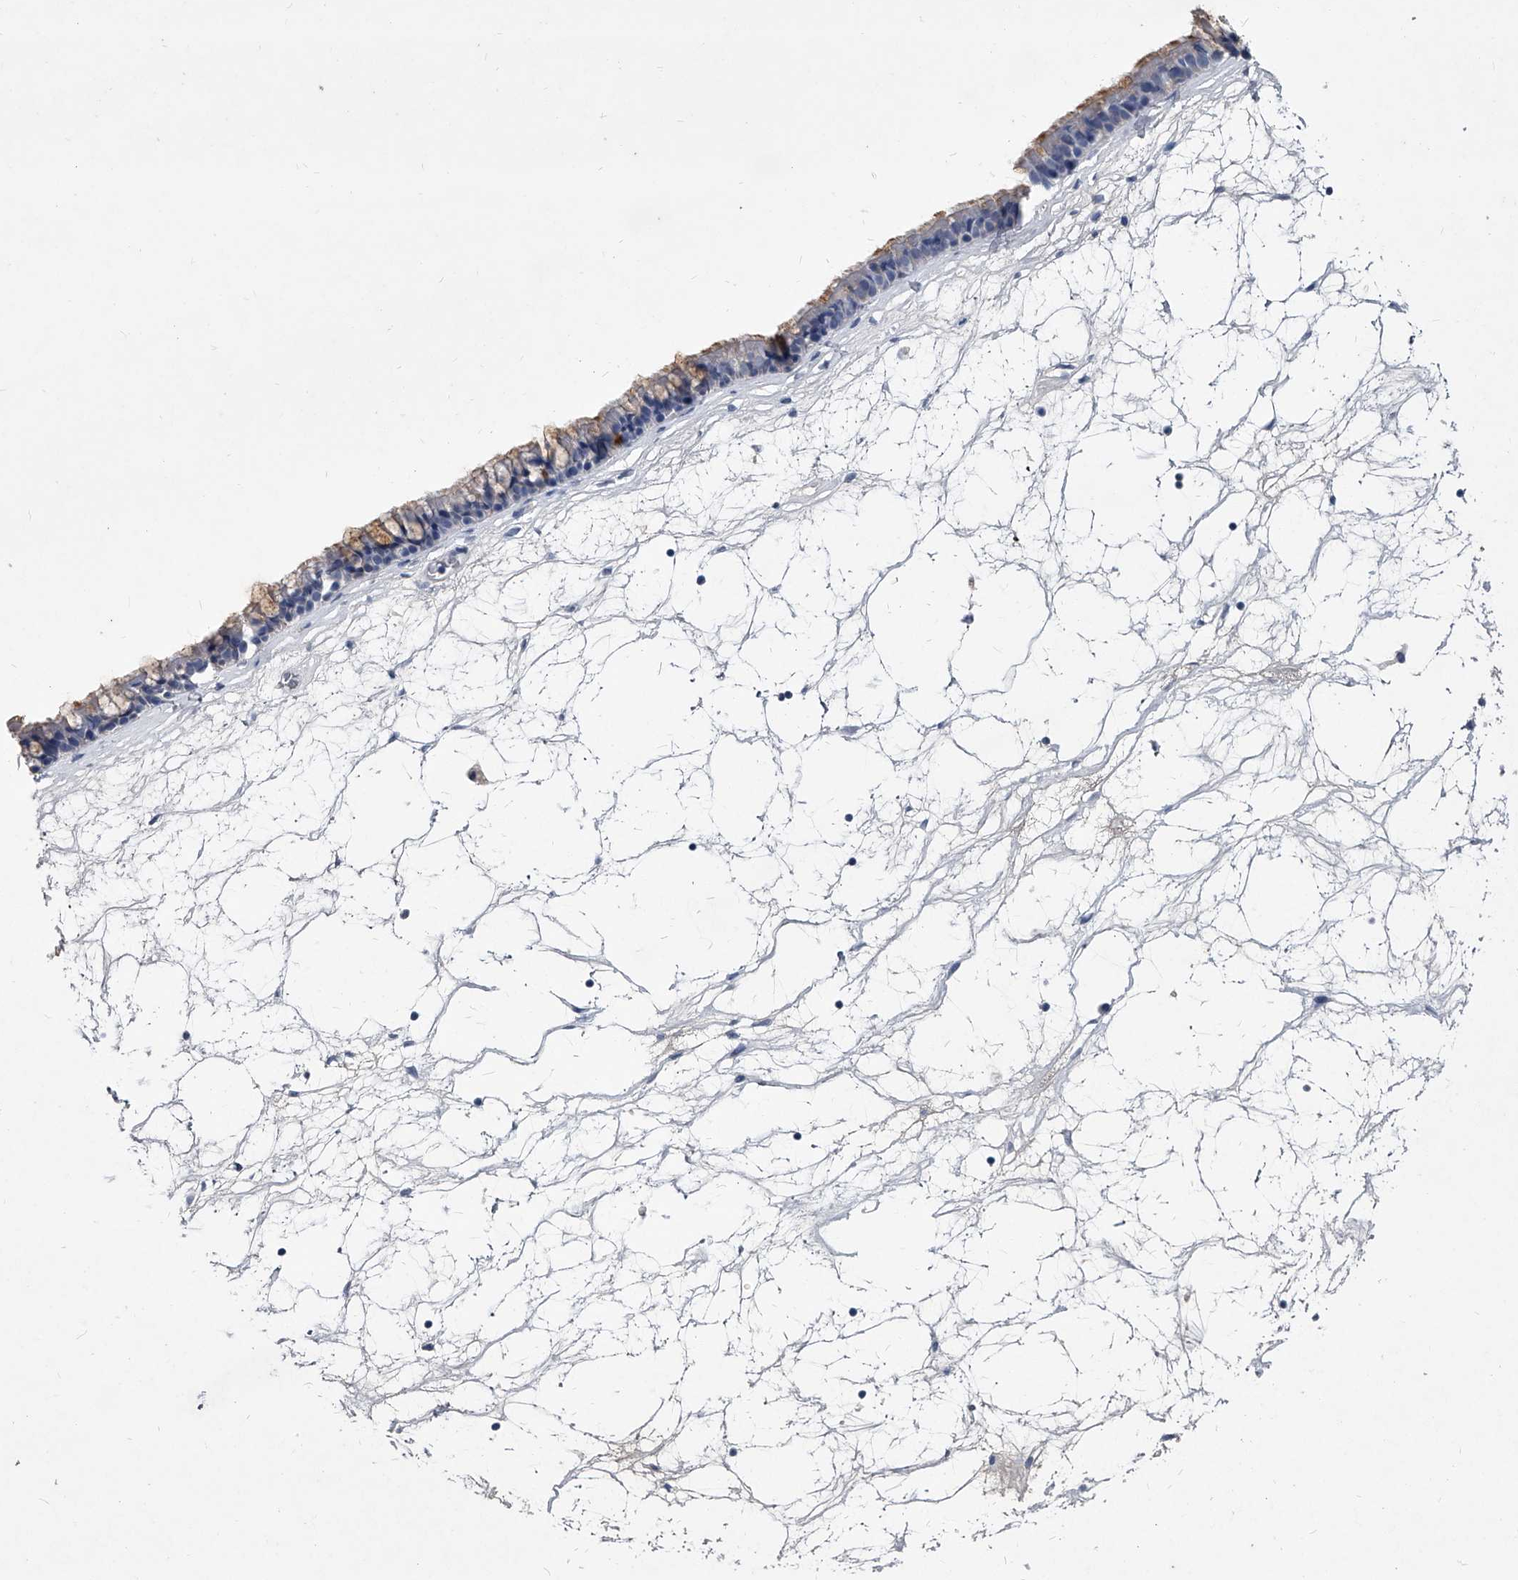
{"staining": {"intensity": "moderate", "quantity": "<25%", "location": "cytoplasmic/membranous"}, "tissue": "nasopharynx", "cell_type": "Respiratory epithelial cells", "image_type": "normal", "snomed": [{"axis": "morphology", "description": "Normal tissue, NOS"}, {"axis": "topography", "description": "Nasopharynx"}], "caption": "Immunohistochemical staining of benign human nasopharynx exhibits moderate cytoplasmic/membranous protein expression in approximately <25% of respiratory epithelial cells.", "gene": "BCAS1", "patient": {"sex": "male", "age": 64}}